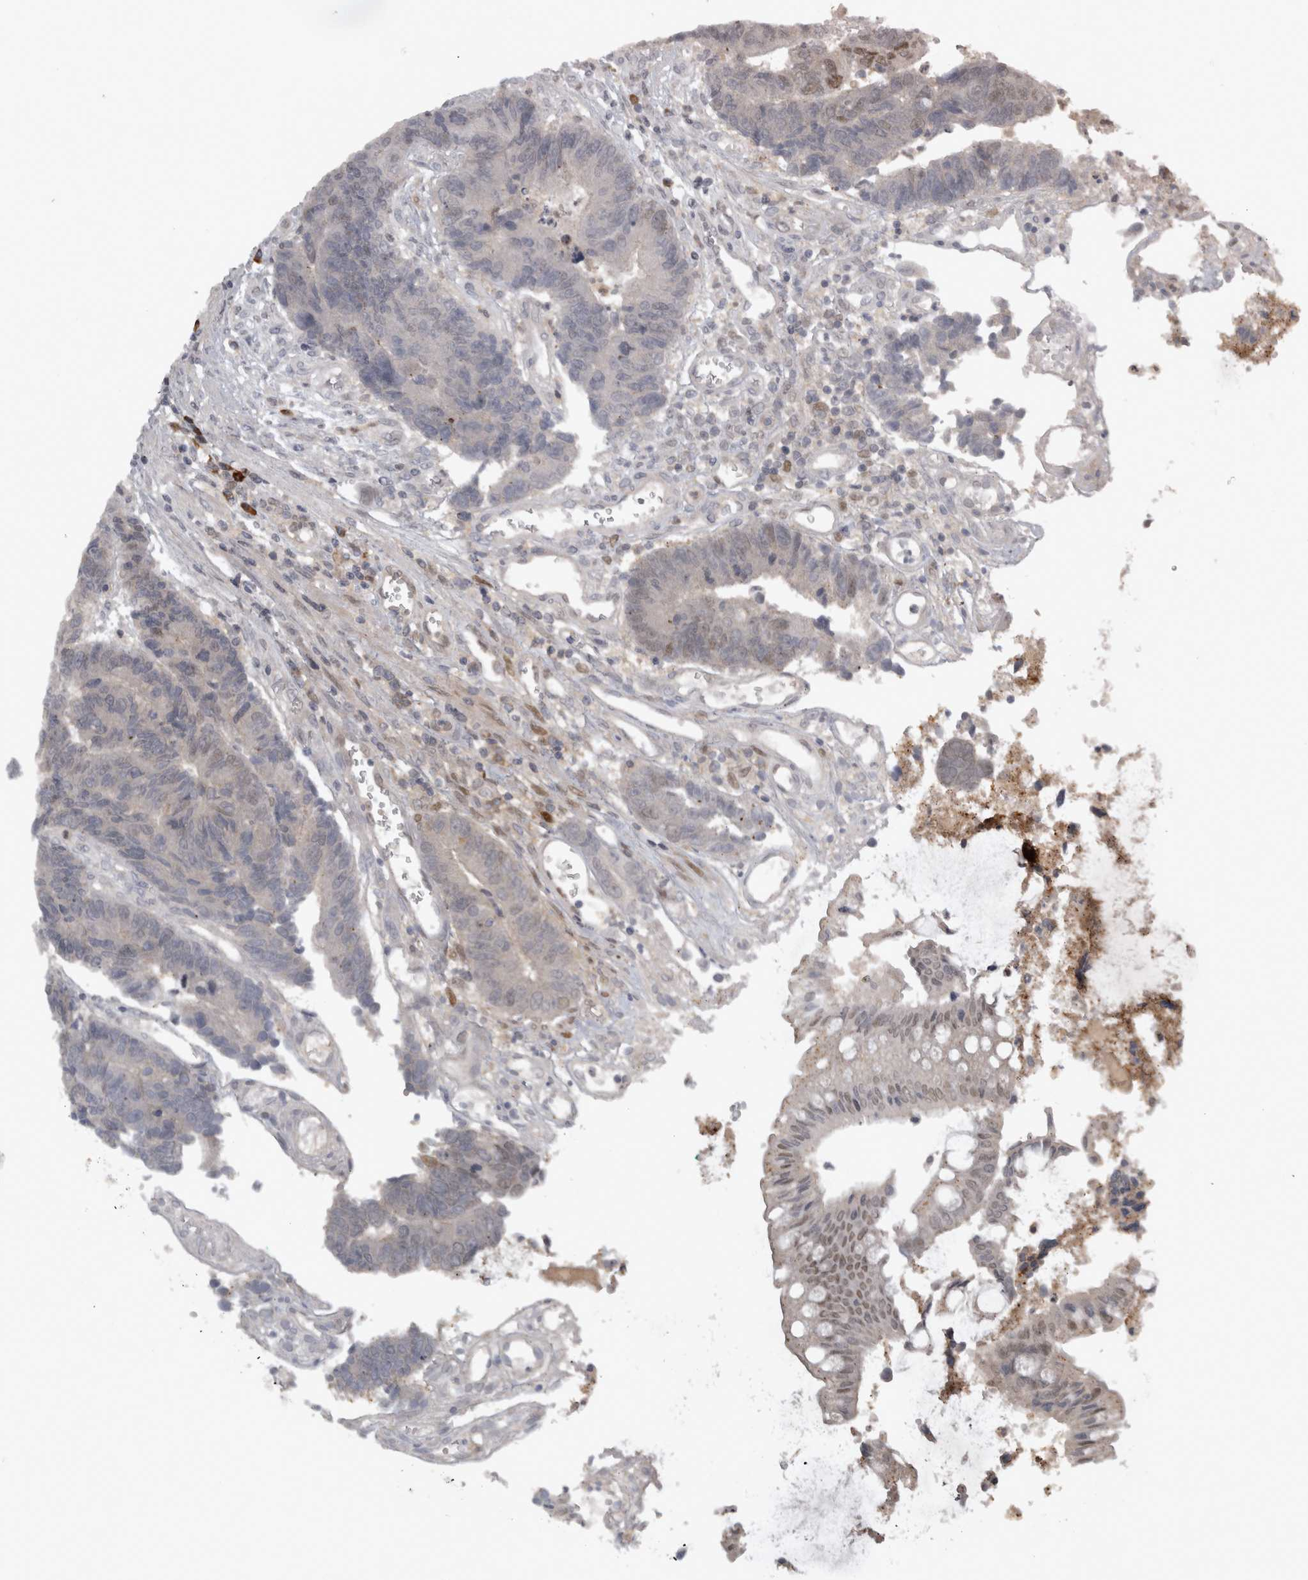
{"staining": {"intensity": "negative", "quantity": "none", "location": "none"}, "tissue": "colorectal cancer", "cell_type": "Tumor cells", "image_type": "cancer", "snomed": [{"axis": "morphology", "description": "Adenocarcinoma, NOS"}, {"axis": "topography", "description": "Rectum"}], "caption": "High power microscopy photomicrograph of an IHC histopathology image of colorectal adenocarcinoma, revealing no significant positivity in tumor cells.", "gene": "SLCO5A1", "patient": {"sex": "male", "age": 84}}